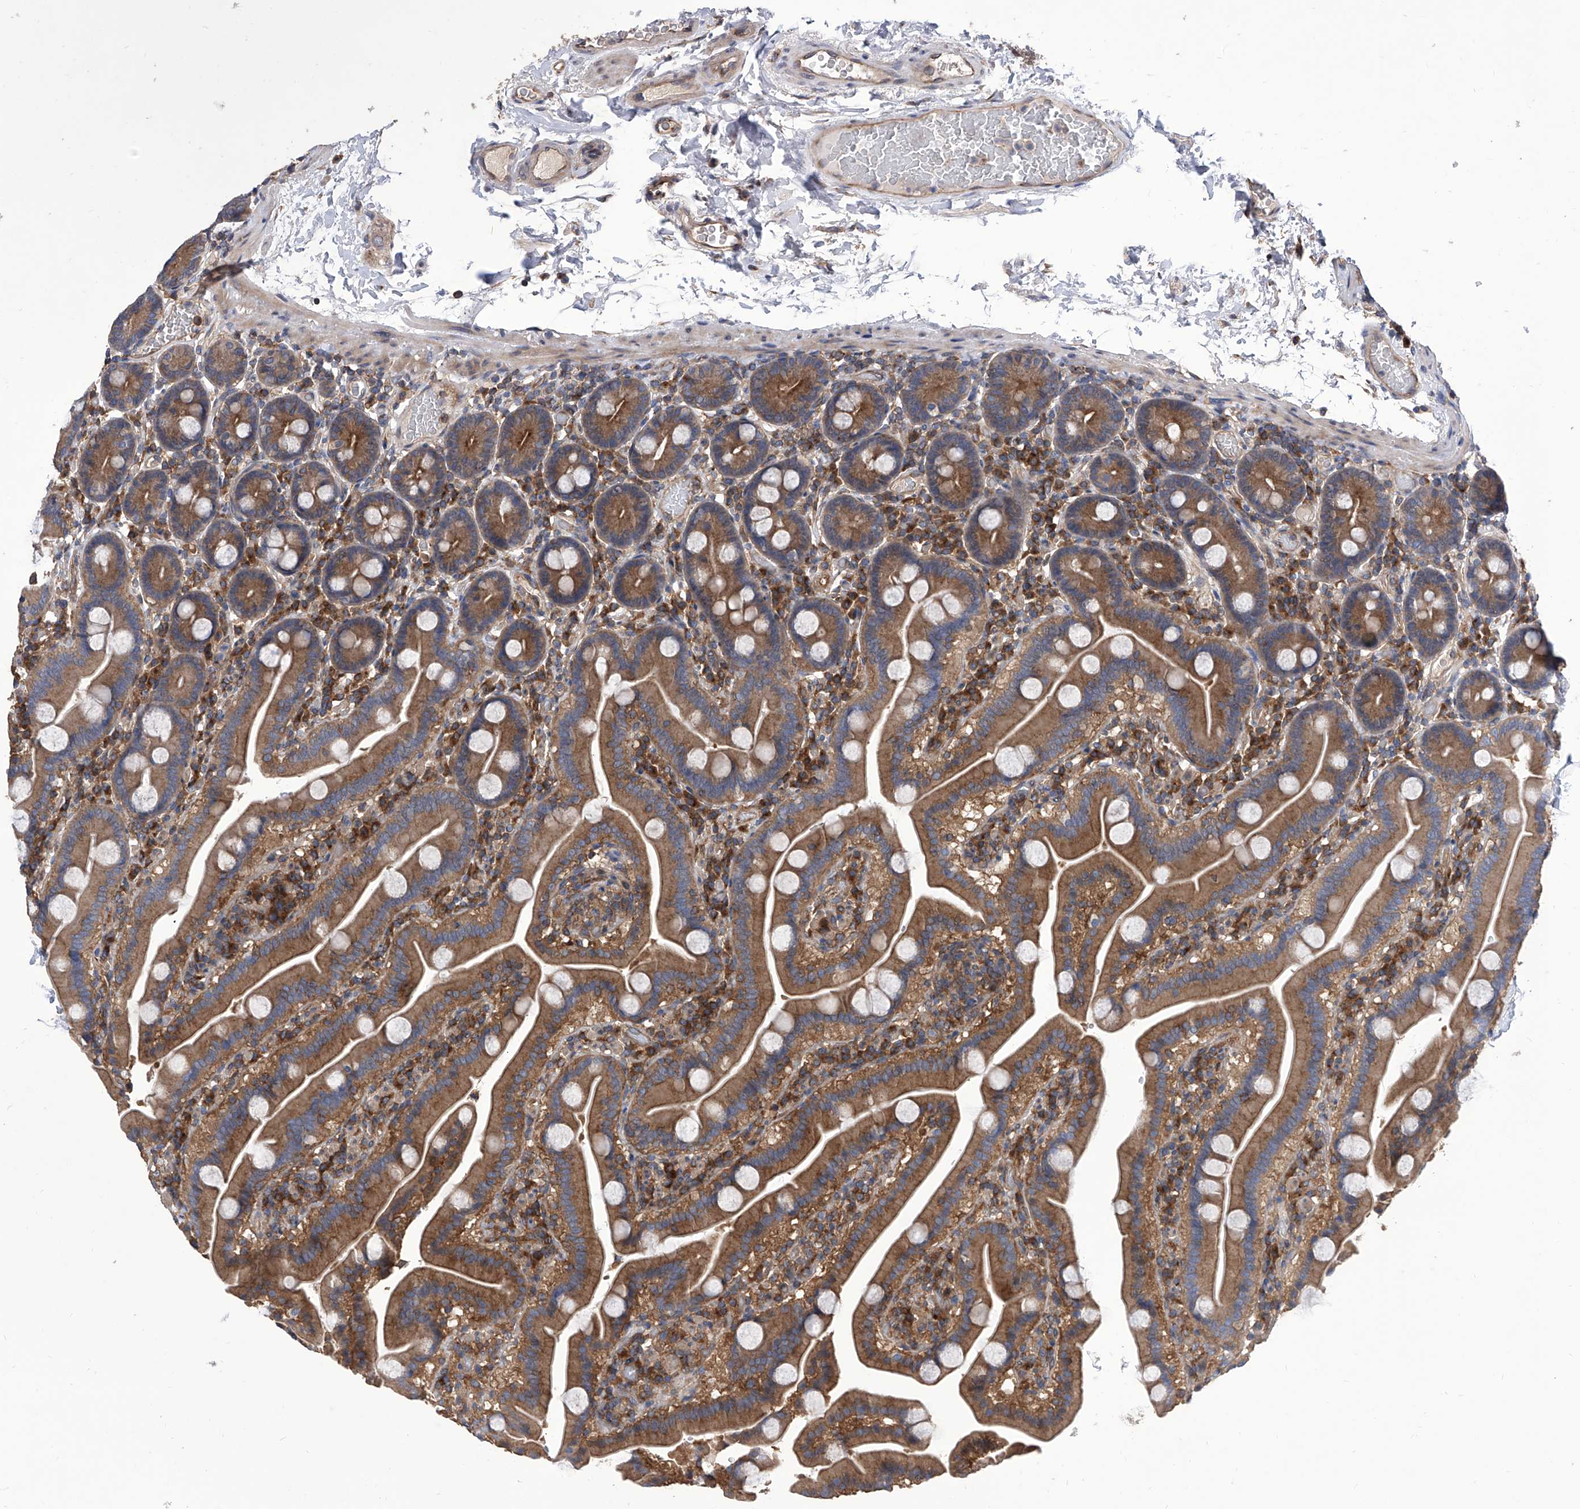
{"staining": {"intensity": "moderate", "quantity": ">75%", "location": "cytoplasmic/membranous"}, "tissue": "duodenum", "cell_type": "Glandular cells", "image_type": "normal", "snomed": [{"axis": "morphology", "description": "Normal tissue, NOS"}, {"axis": "topography", "description": "Duodenum"}], "caption": "A medium amount of moderate cytoplasmic/membranous staining is present in about >75% of glandular cells in normal duodenum.", "gene": "TJAP1", "patient": {"sex": "male", "age": 55}}